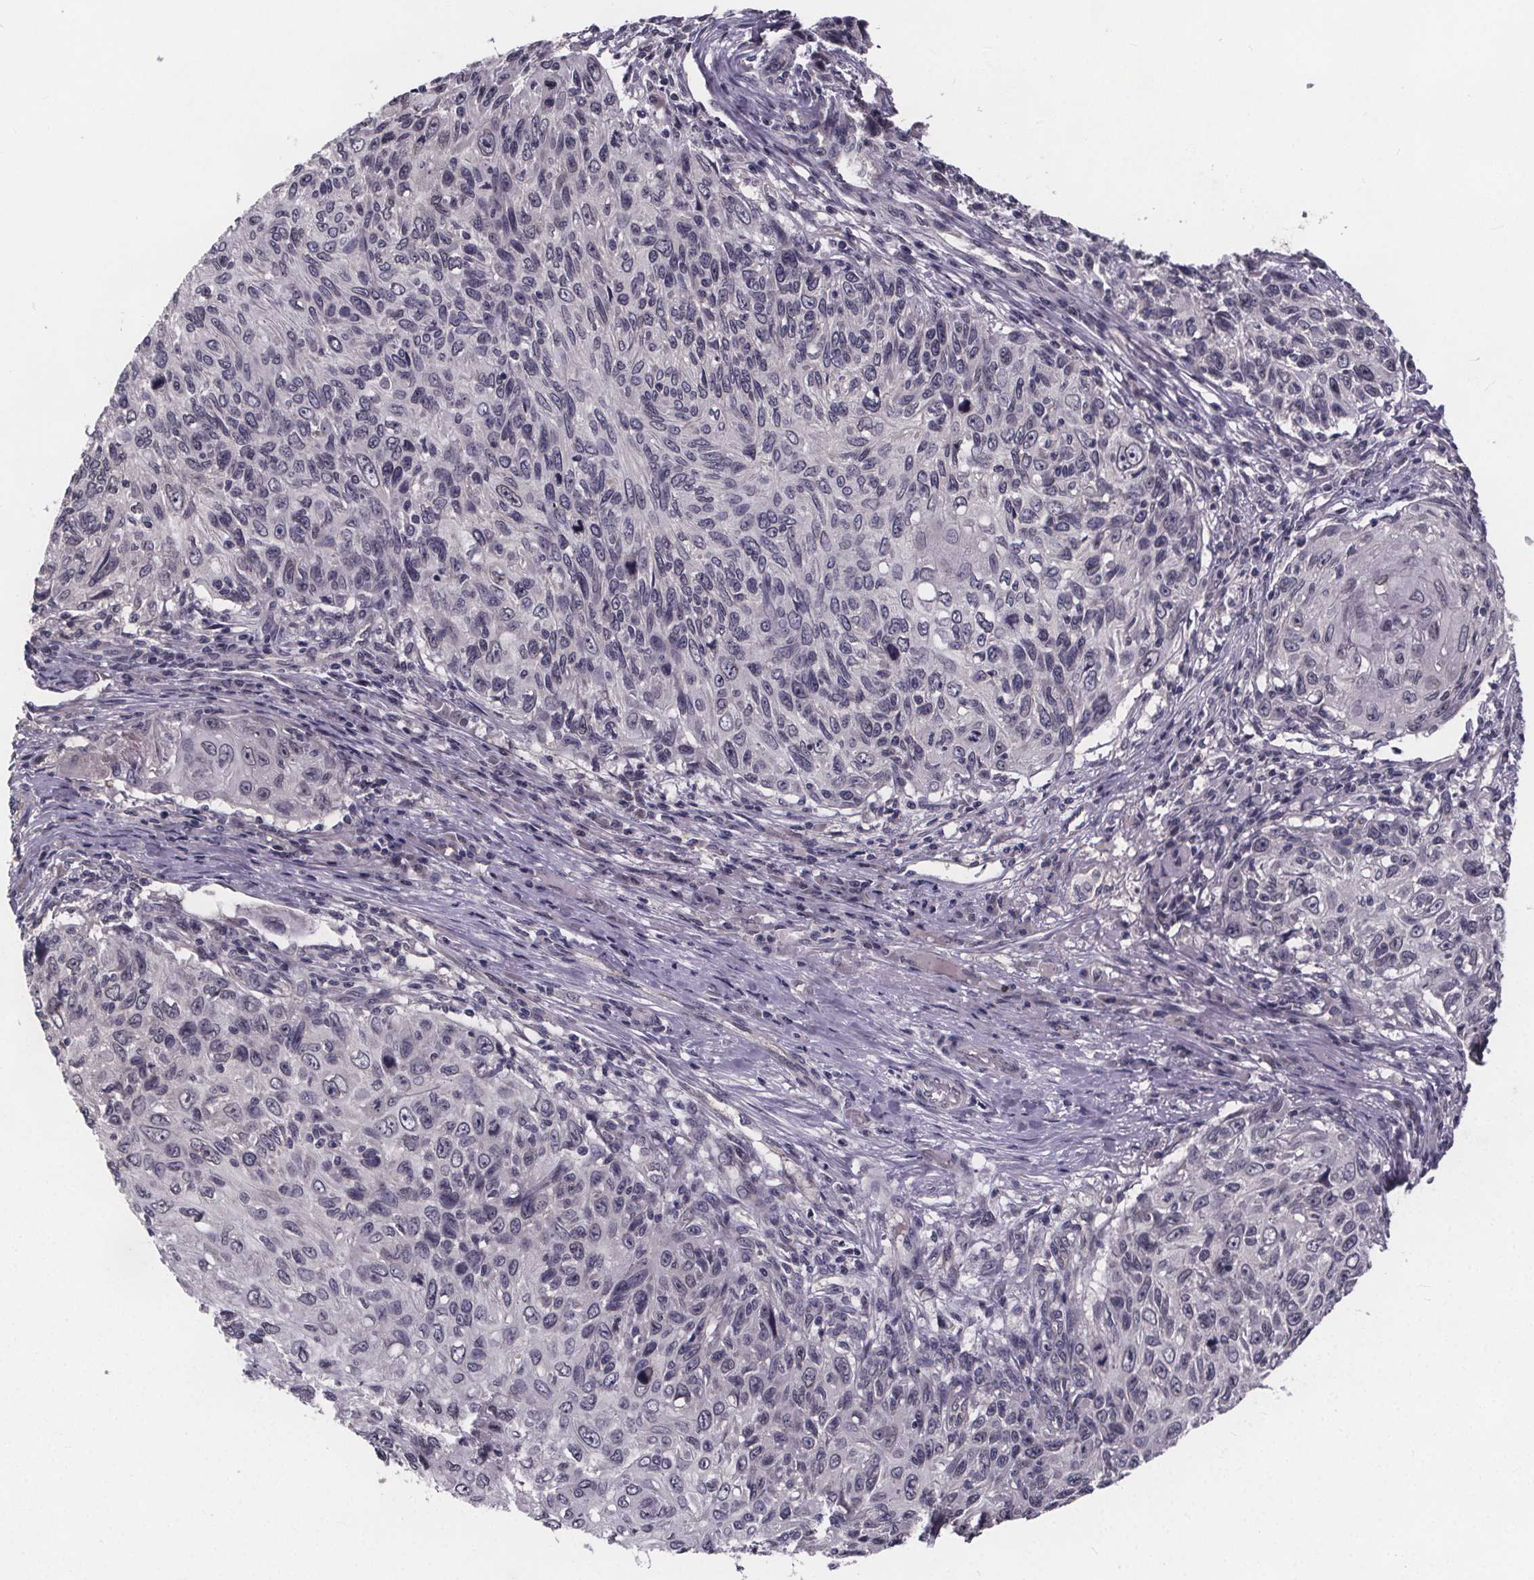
{"staining": {"intensity": "negative", "quantity": "none", "location": "none"}, "tissue": "skin cancer", "cell_type": "Tumor cells", "image_type": "cancer", "snomed": [{"axis": "morphology", "description": "Squamous cell carcinoma, NOS"}, {"axis": "topography", "description": "Skin"}], "caption": "The histopathology image displays no significant positivity in tumor cells of skin squamous cell carcinoma.", "gene": "FAM181B", "patient": {"sex": "male", "age": 92}}